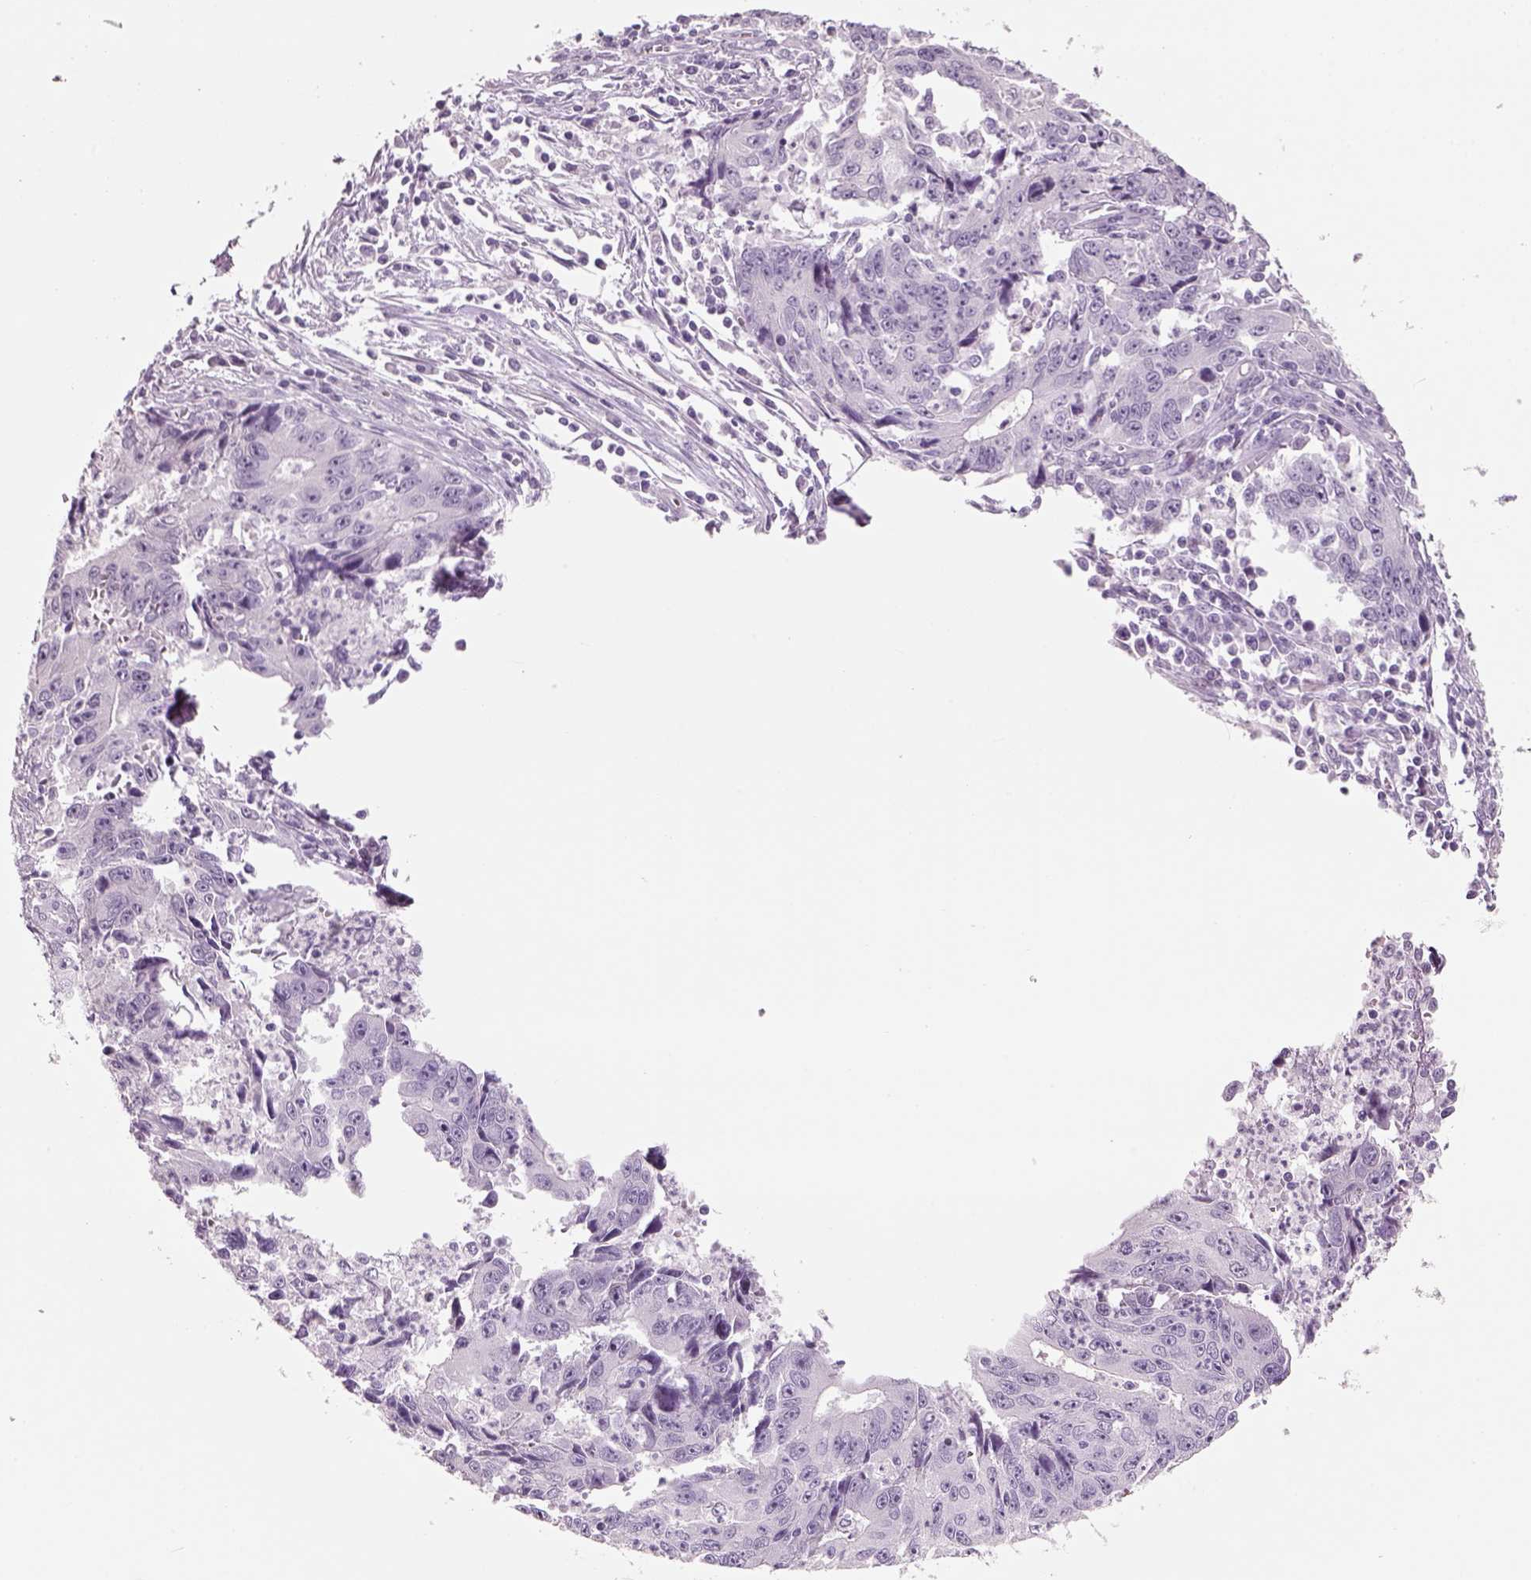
{"staining": {"intensity": "negative", "quantity": "none", "location": "none"}, "tissue": "liver cancer", "cell_type": "Tumor cells", "image_type": "cancer", "snomed": [{"axis": "morphology", "description": "Cholangiocarcinoma"}, {"axis": "topography", "description": "Liver"}], "caption": "Immunohistochemical staining of liver cholangiocarcinoma exhibits no significant staining in tumor cells.", "gene": "SLC6A2", "patient": {"sex": "male", "age": 65}}